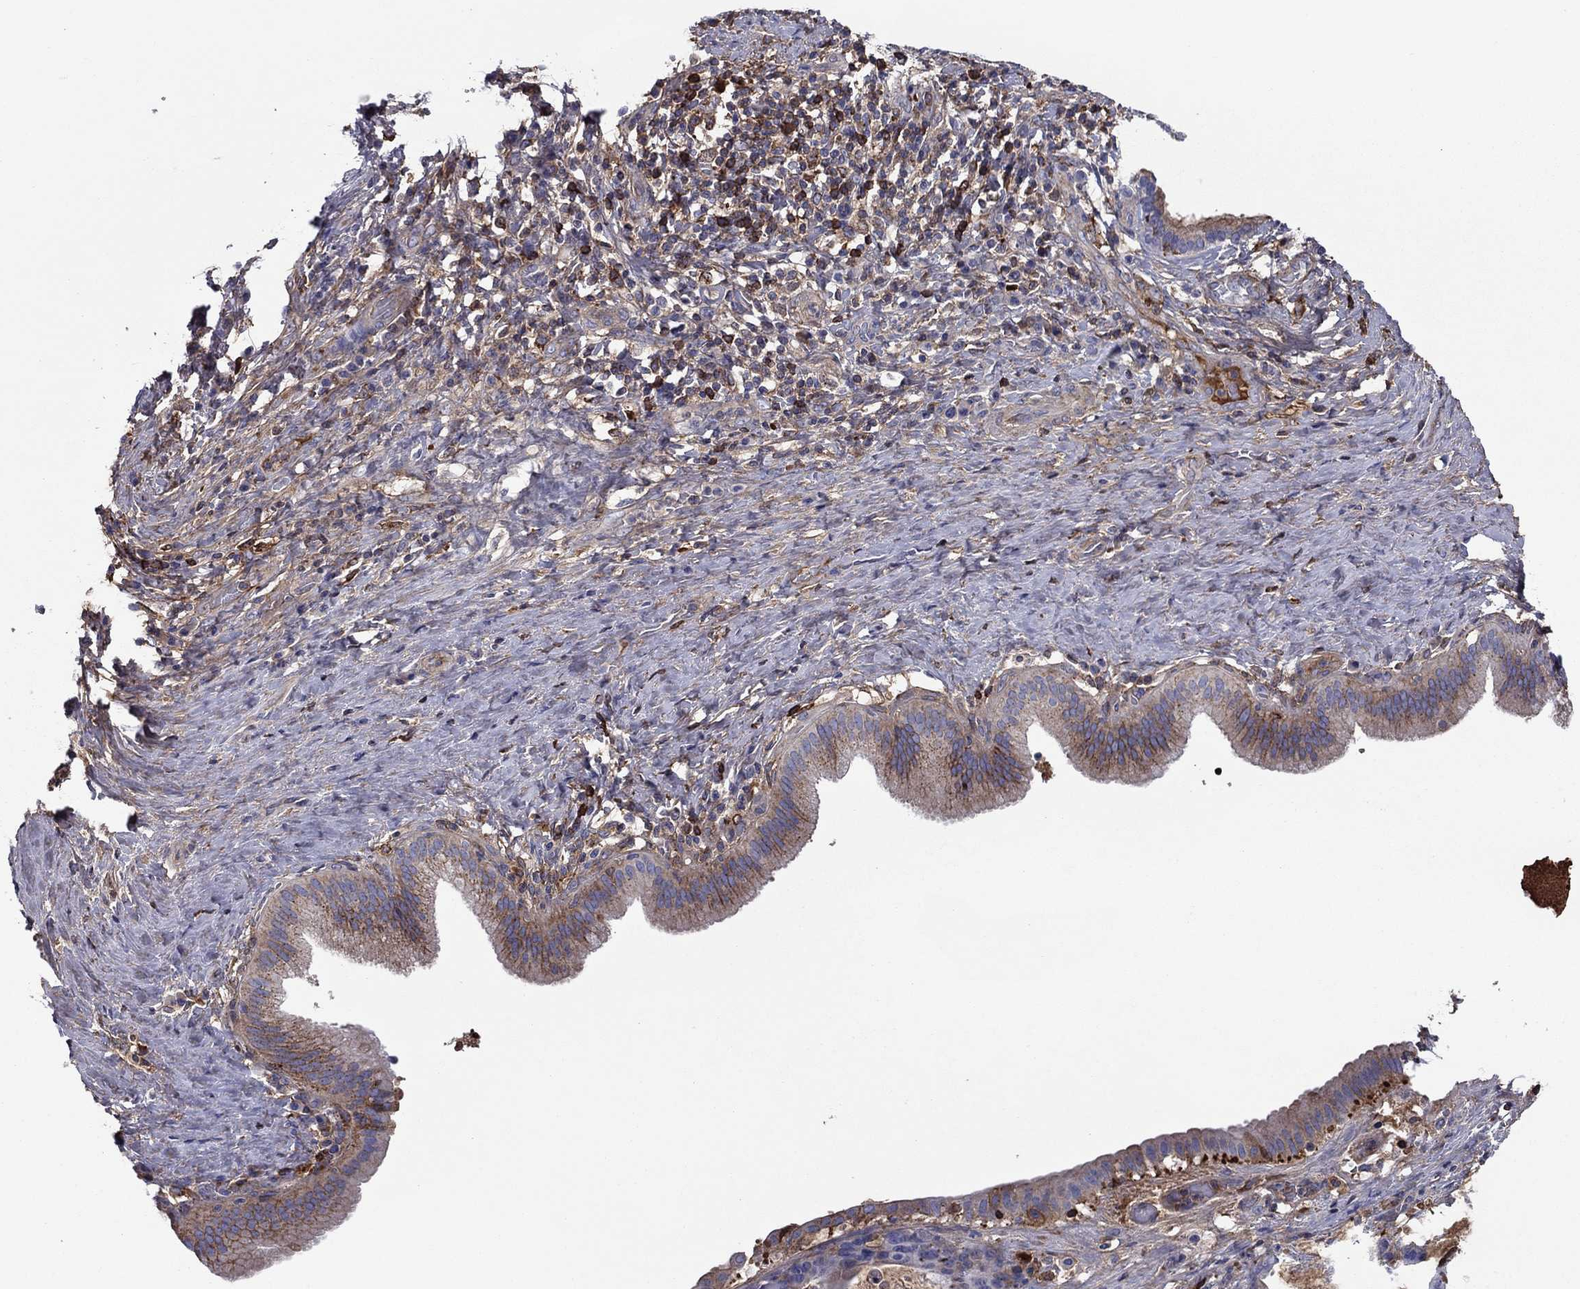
{"staining": {"intensity": "moderate", "quantity": "<25%", "location": "cytoplasmic/membranous"}, "tissue": "liver cancer", "cell_type": "Tumor cells", "image_type": "cancer", "snomed": [{"axis": "morphology", "description": "Cholangiocarcinoma"}, {"axis": "topography", "description": "Liver"}], "caption": "Immunohistochemistry (IHC) photomicrograph of neoplastic tissue: human liver cholangiocarcinoma stained using immunohistochemistry (IHC) shows low levels of moderate protein expression localized specifically in the cytoplasmic/membranous of tumor cells, appearing as a cytoplasmic/membranous brown color.", "gene": "HPX", "patient": {"sex": "female", "age": 73}}